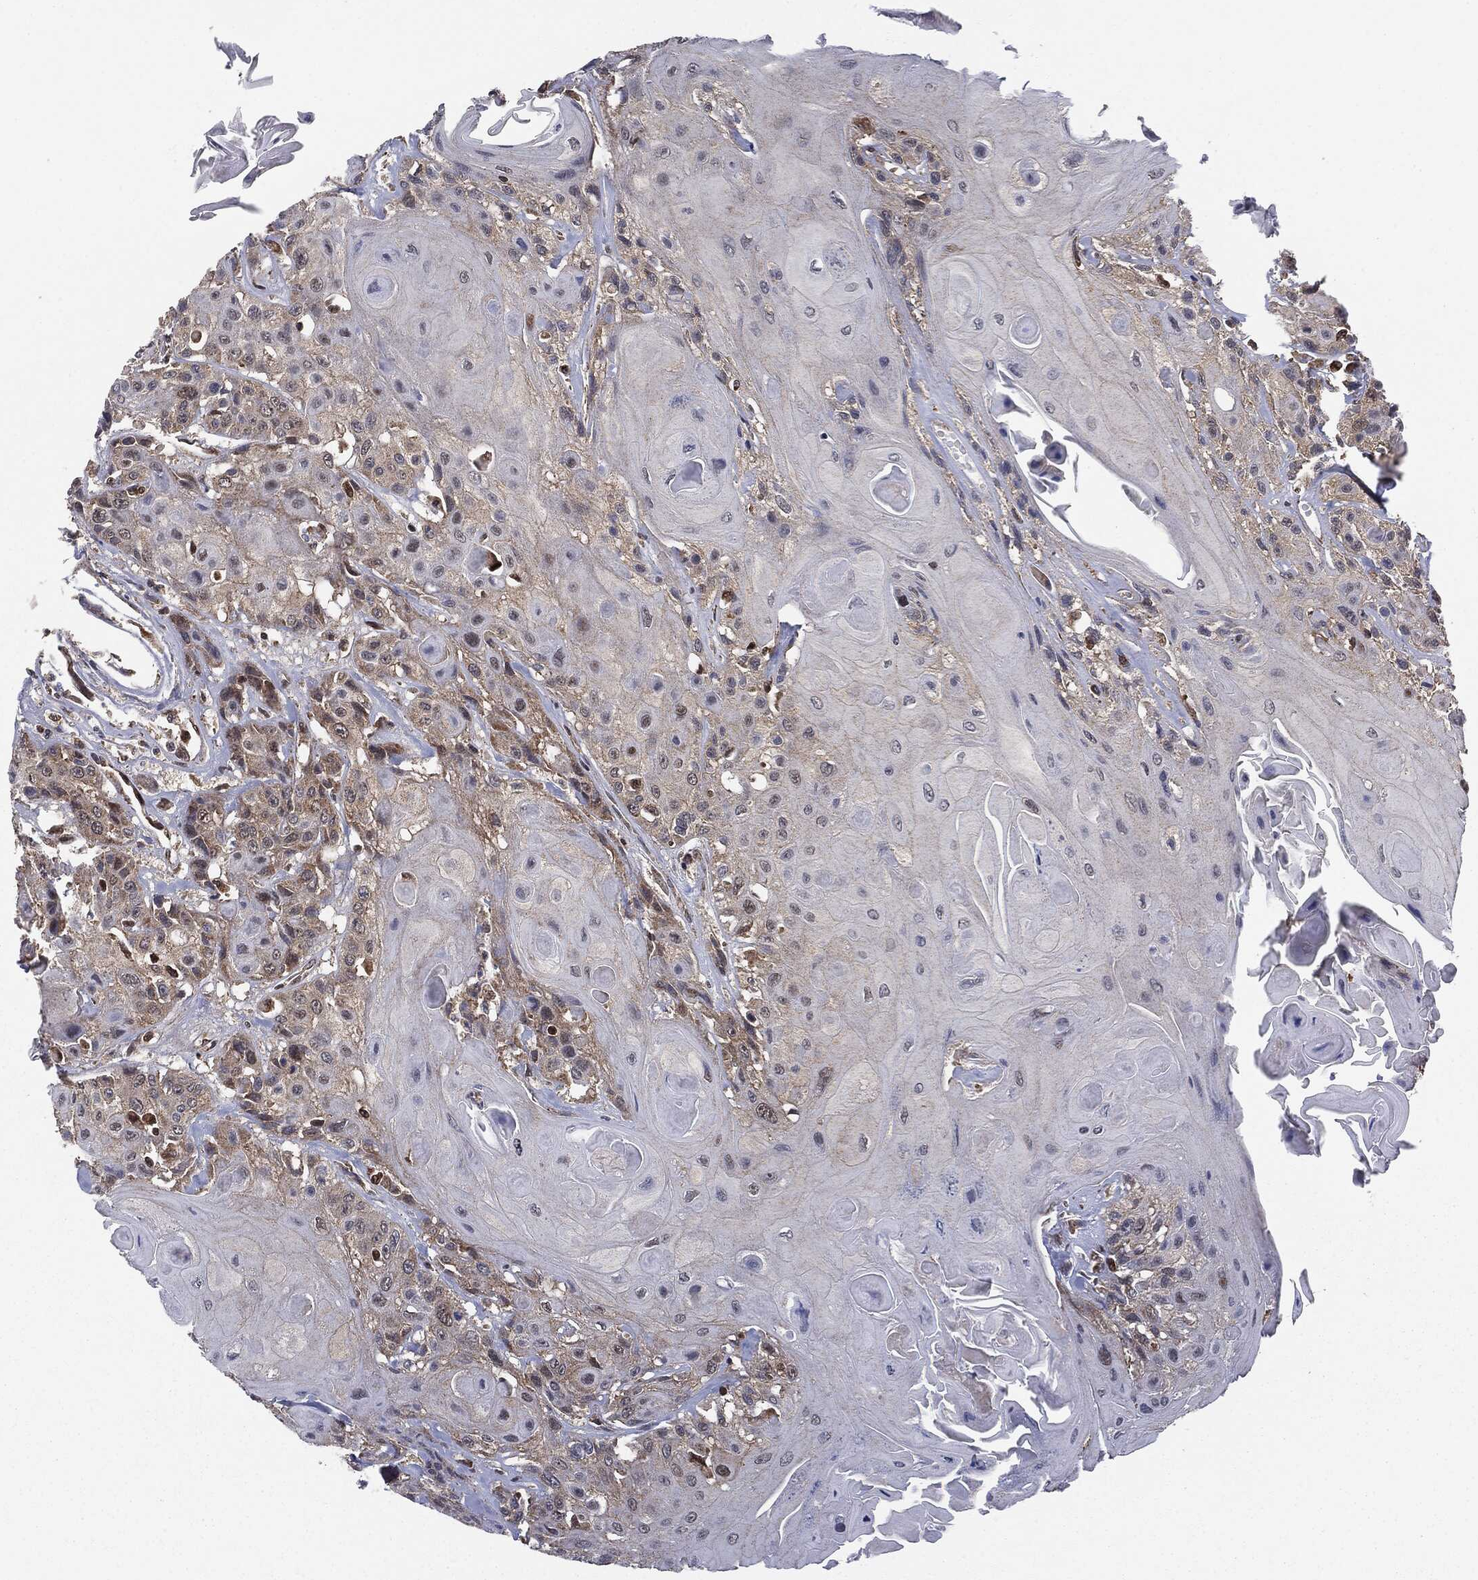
{"staining": {"intensity": "weak", "quantity": "<25%", "location": "cytoplasmic/membranous"}, "tissue": "head and neck cancer", "cell_type": "Tumor cells", "image_type": "cancer", "snomed": [{"axis": "morphology", "description": "Squamous cell carcinoma, NOS"}, {"axis": "topography", "description": "Head-Neck"}], "caption": "Human head and neck cancer (squamous cell carcinoma) stained for a protein using IHC reveals no expression in tumor cells.", "gene": "MTOR", "patient": {"sex": "female", "age": 59}}